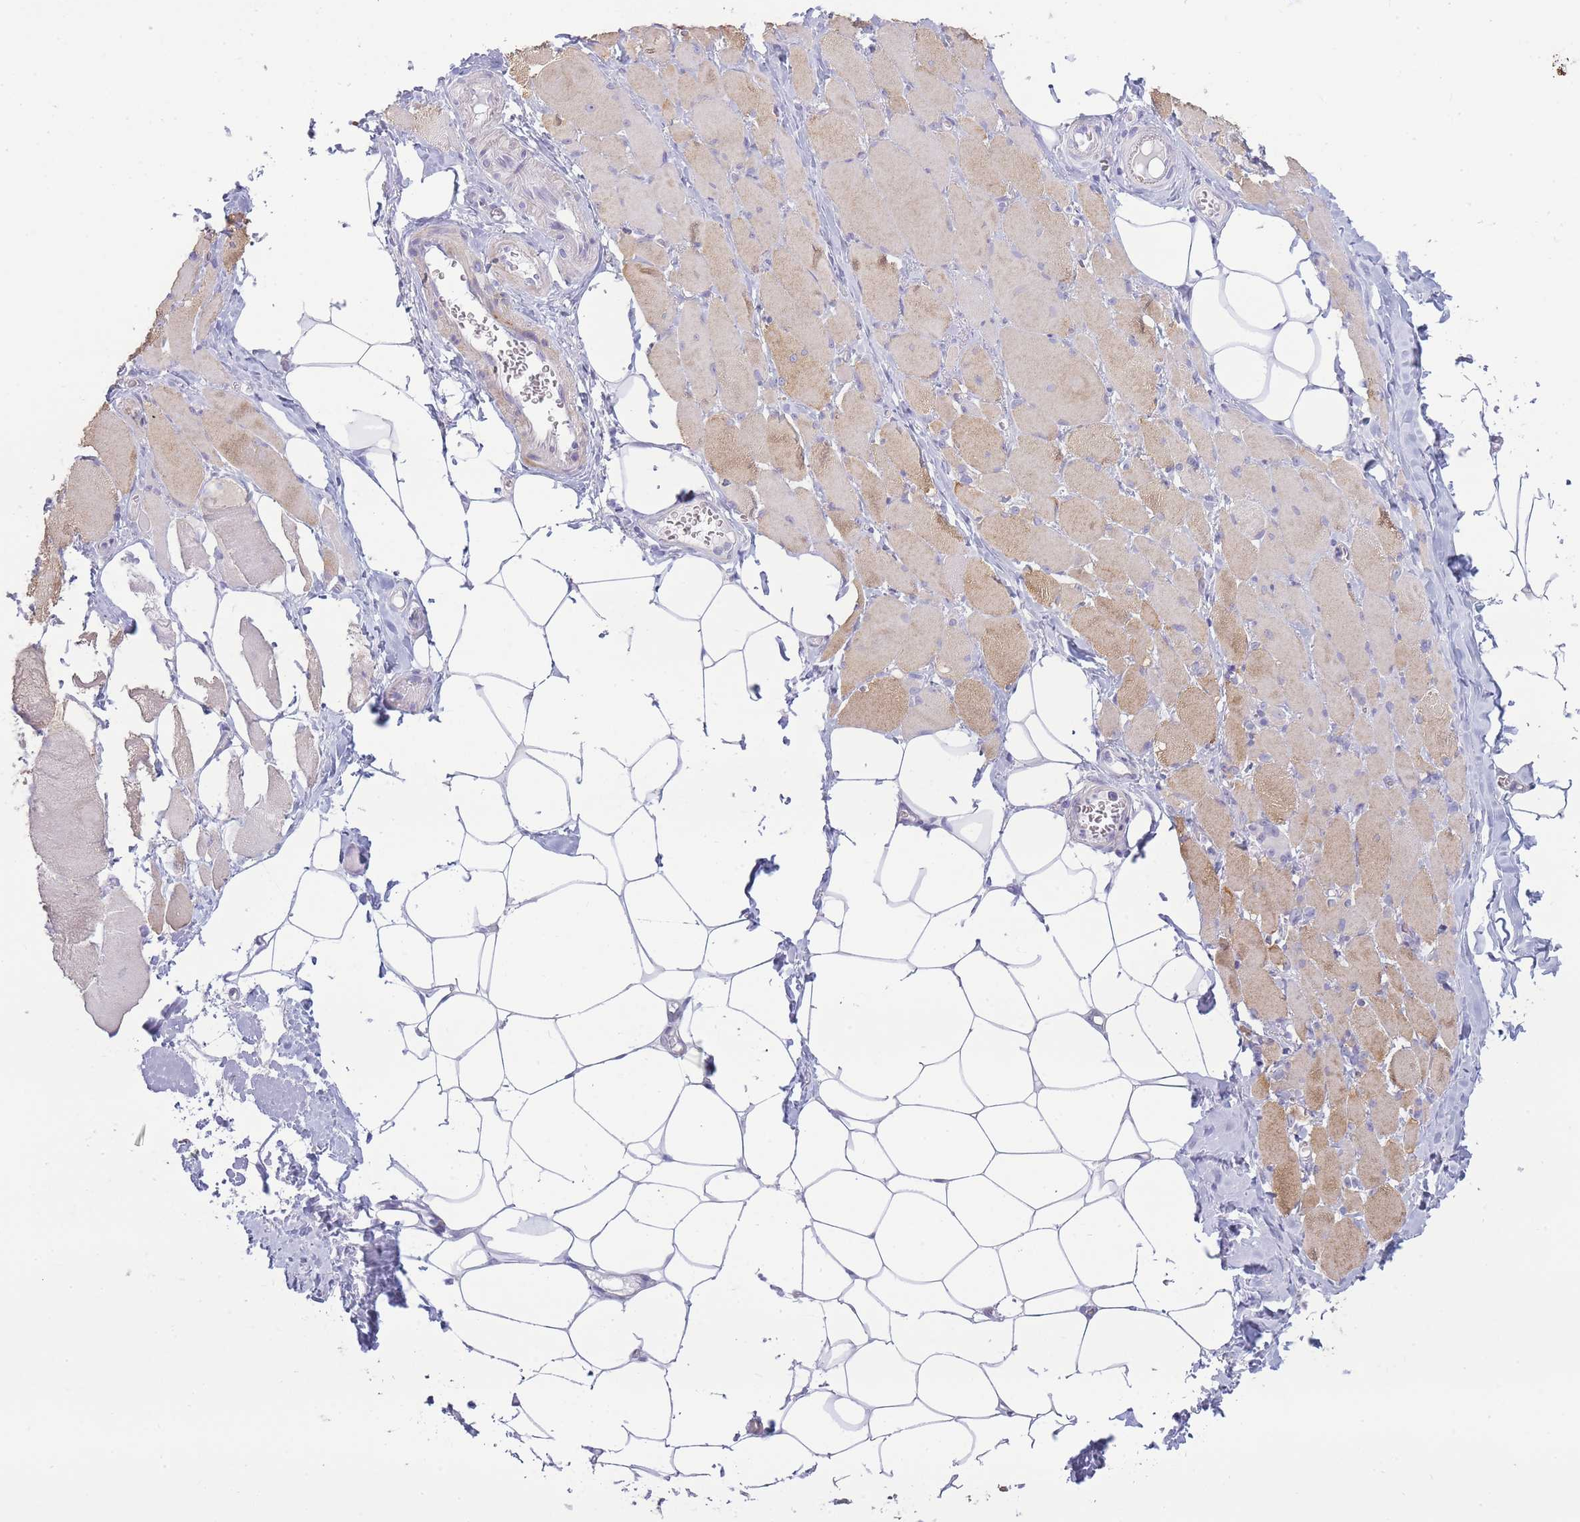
{"staining": {"intensity": "moderate", "quantity": "25%-75%", "location": "cytoplasmic/membranous"}, "tissue": "skeletal muscle", "cell_type": "Myocytes", "image_type": "normal", "snomed": [{"axis": "morphology", "description": "Normal tissue, NOS"}, {"axis": "morphology", "description": "Basal cell carcinoma"}, {"axis": "topography", "description": "Skeletal muscle"}], "caption": "IHC histopathology image of benign human skeletal muscle stained for a protein (brown), which demonstrates medium levels of moderate cytoplasmic/membranous positivity in about 25%-75% of myocytes.", "gene": "UTP14A", "patient": {"sex": "female", "age": 64}}